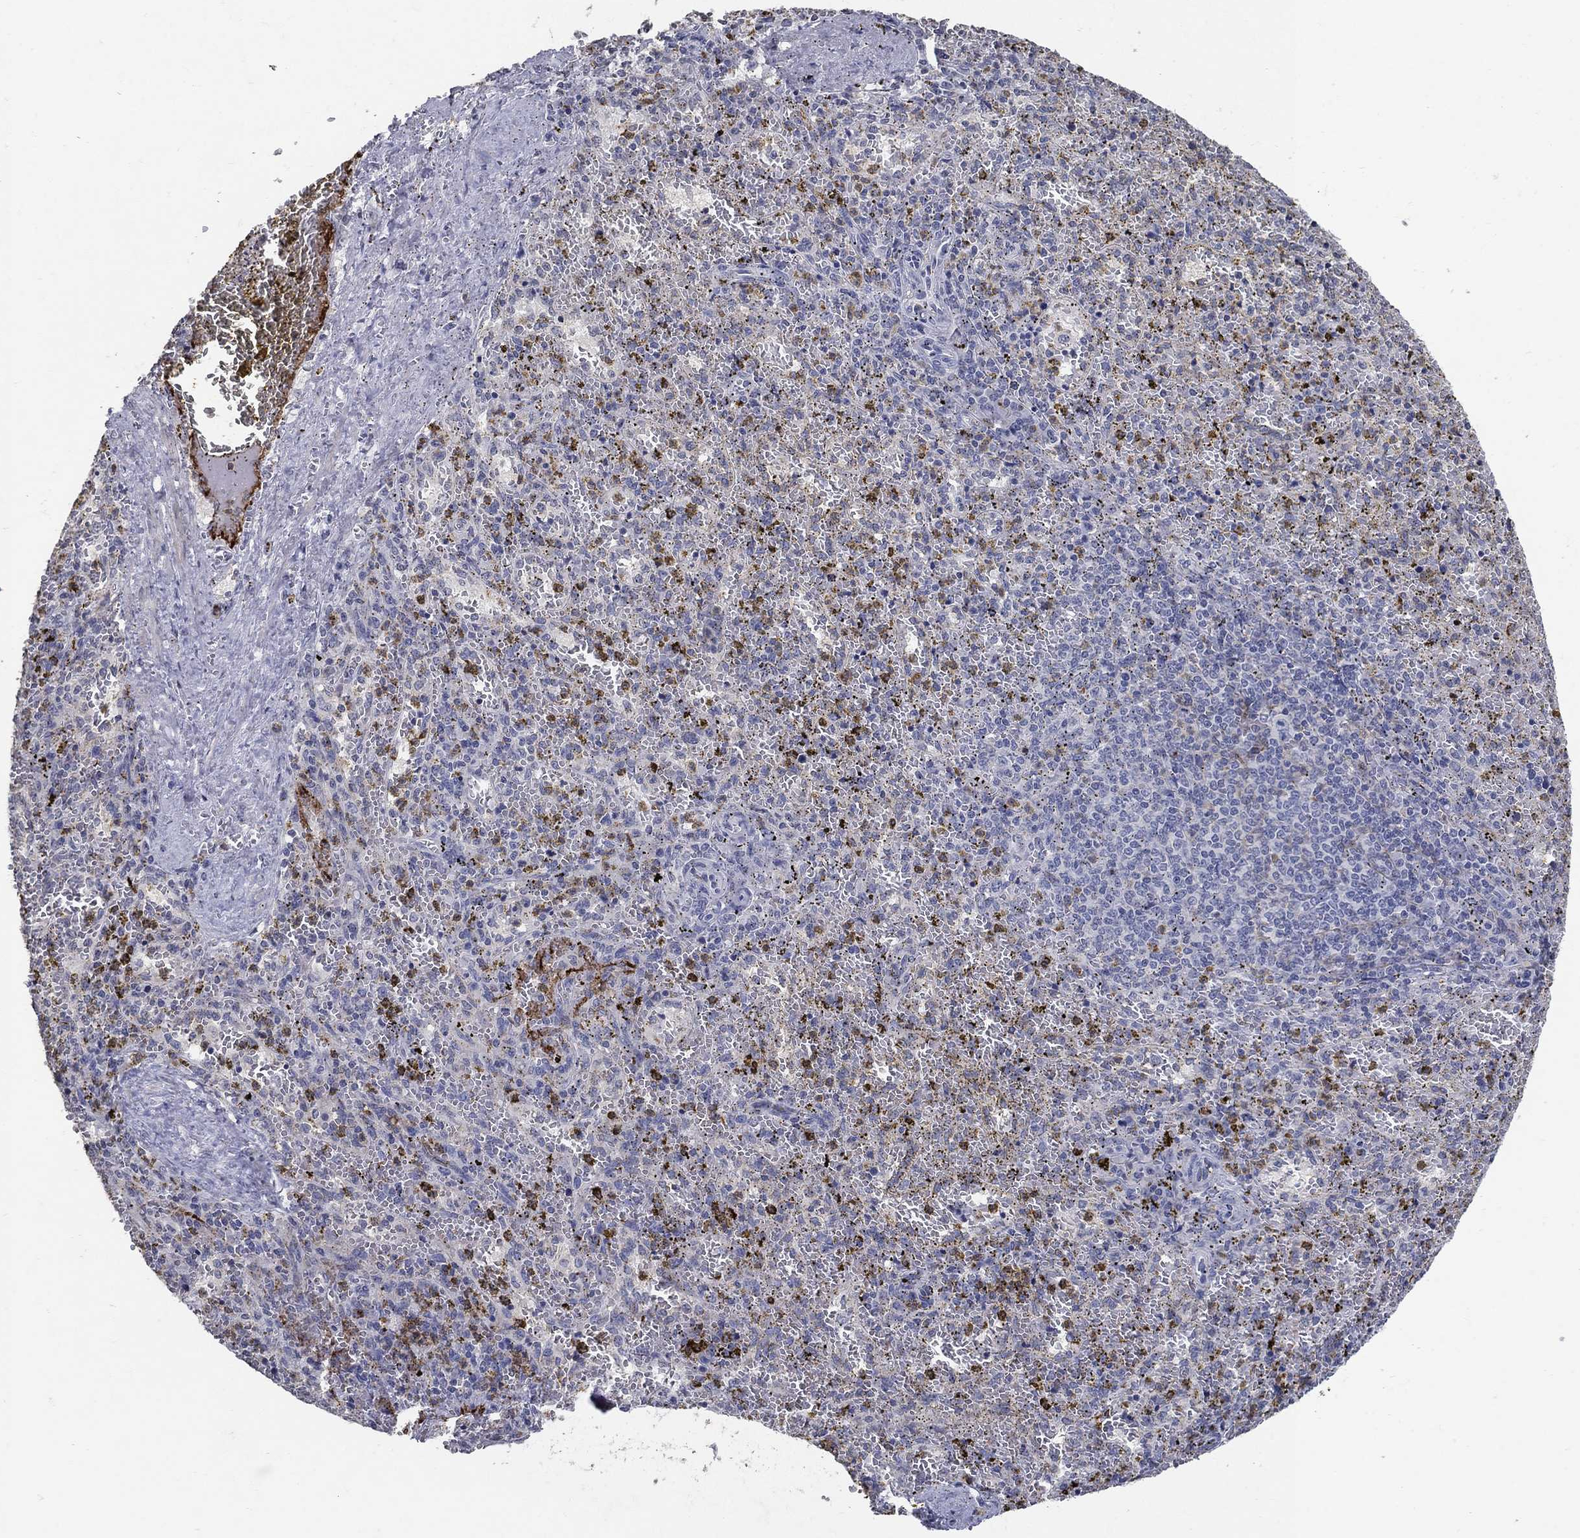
{"staining": {"intensity": "negative", "quantity": "none", "location": "none"}, "tissue": "spleen", "cell_type": "Cells in red pulp", "image_type": "normal", "snomed": [{"axis": "morphology", "description": "Normal tissue, NOS"}, {"axis": "topography", "description": "Spleen"}], "caption": "Cells in red pulp are negative for protein expression in unremarkable human spleen. Brightfield microscopy of immunohistochemistry stained with DAB (3,3'-diaminobenzidine) (brown) and hematoxylin (blue), captured at high magnification.", "gene": "TINAG", "patient": {"sex": "female", "age": 50}}